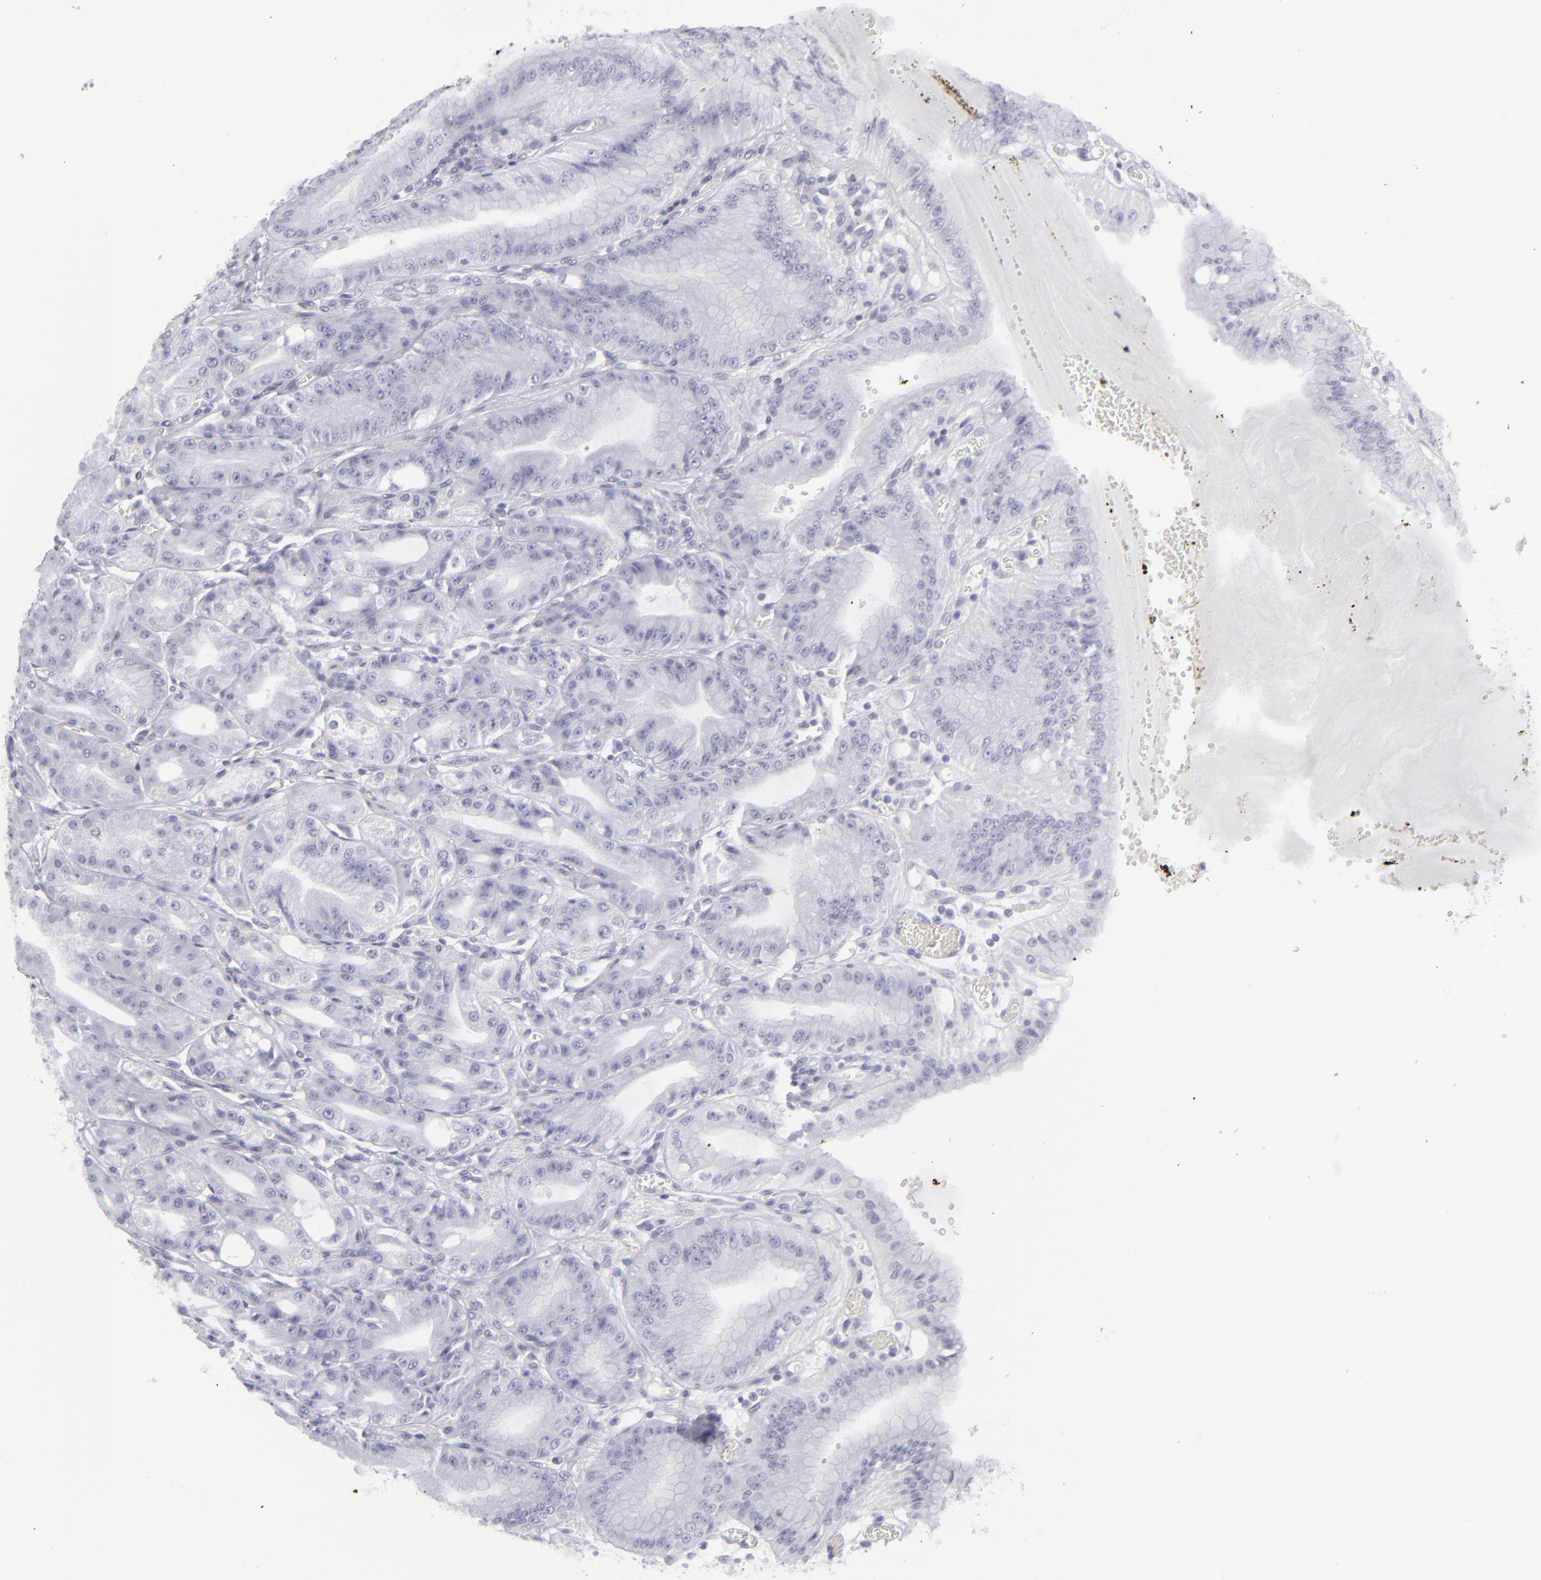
{"staining": {"intensity": "negative", "quantity": "none", "location": "none"}, "tissue": "stomach", "cell_type": "Glandular cells", "image_type": "normal", "snomed": [{"axis": "morphology", "description": "Normal tissue, NOS"}, {"axis": "topography", "description": "Stomach, lower"}], "caption": "Protein analysis of normal stomach exhibits no significant positivity in glandular cells. (DAB immunohistochemistry (IHC), high magnification).", "gene": "KRT1", "patient": {"sex": "male", "age": 71}}